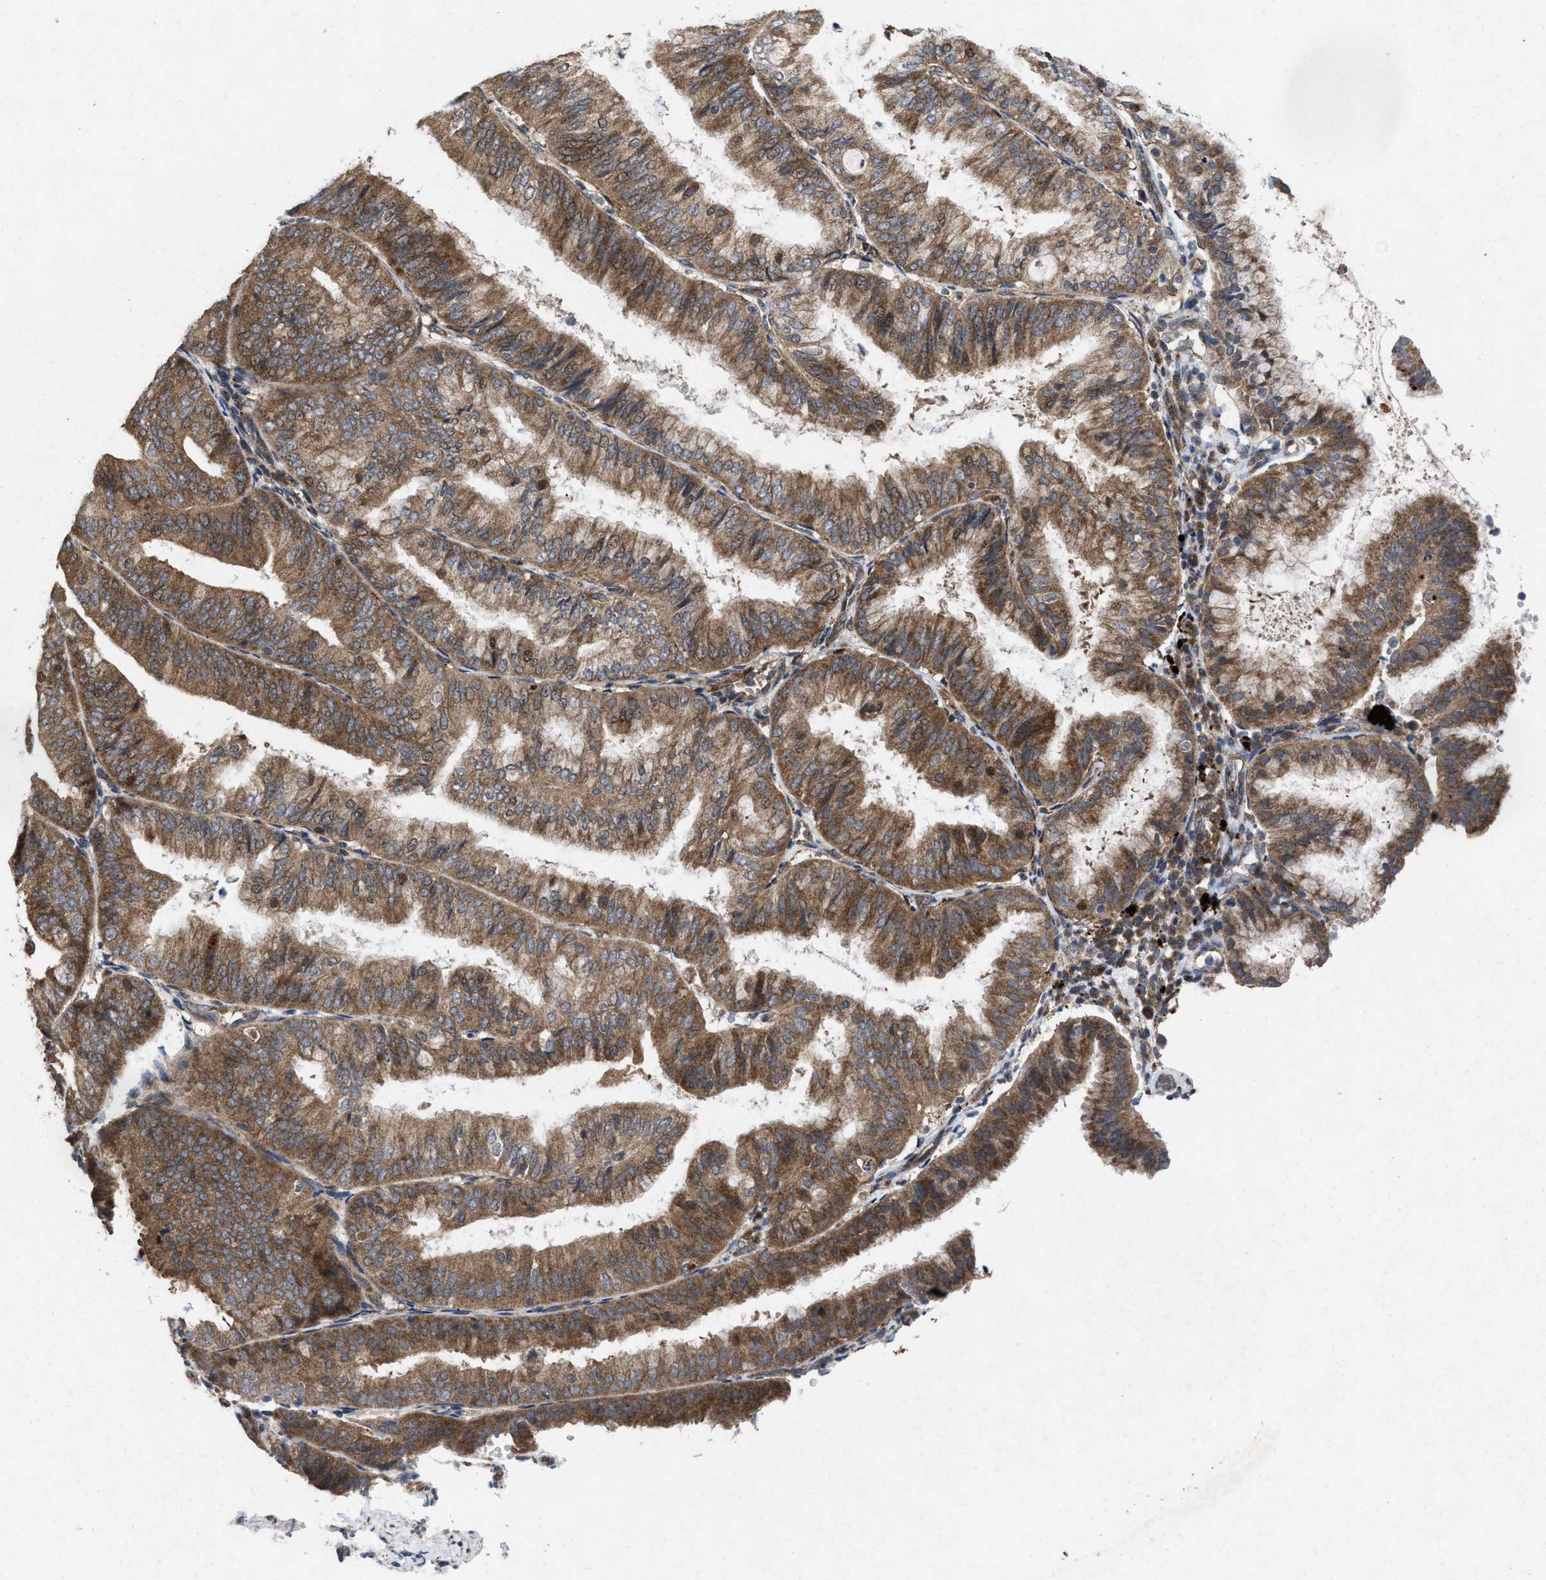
{"staining": {"intensity": "moderate", "quantity": ">75%", "location": "cytoplasmic/membranous"}, "tissue": "endometrial cancer", "cell_type": "Tumor cells", "image_type": "cancer", "snomed": [{"axis": "morphology", "description": "Adenocarcinoma, NOS"}, {"axis": "topography", "description": "Endometrium"}], "caption": "Immunohistochemical staining of human endometrial cancer shows moderate cytoplasmic/membranous protein expression in about >75% of tumor cells.", "gene": "MSI2", "patient": {"sex": "female", "age": 63}}